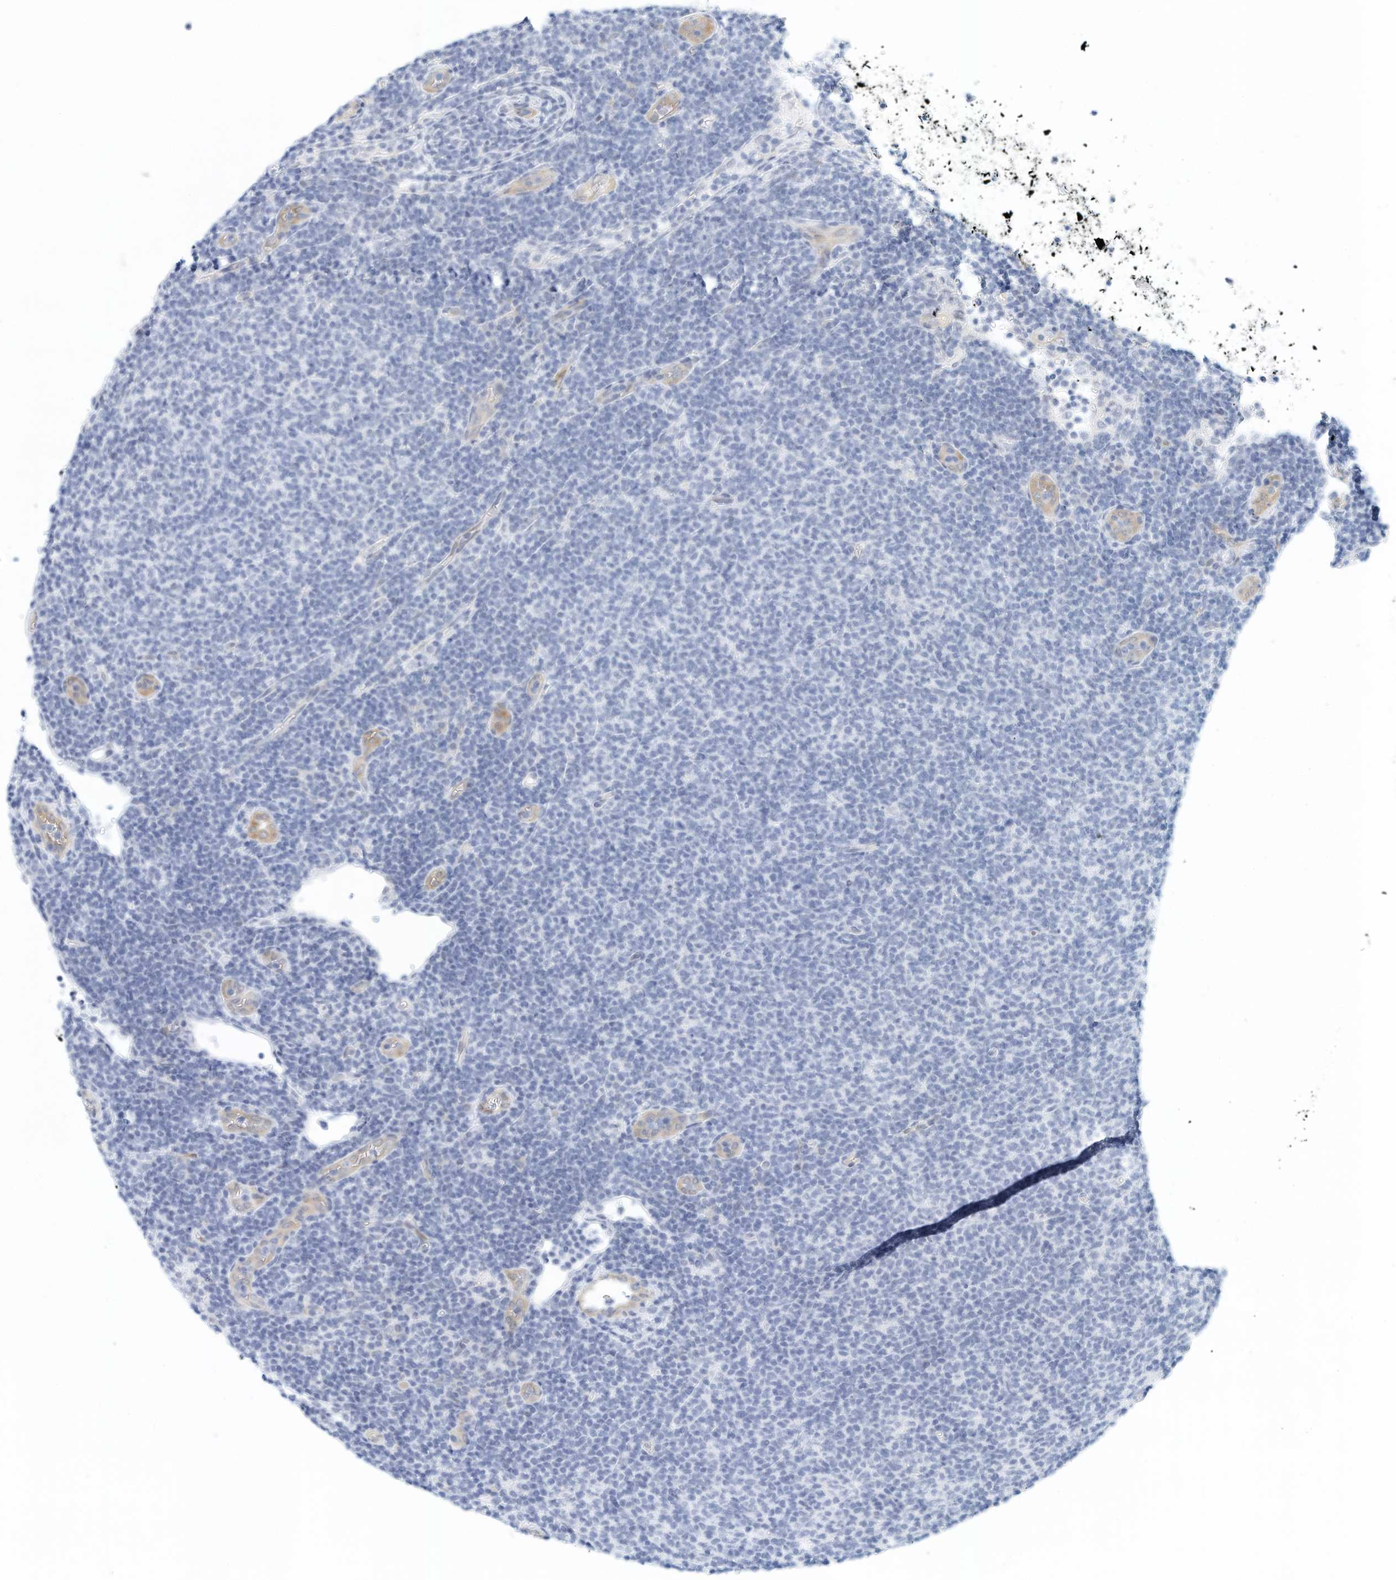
{"staining": {"intensity": "negative", "quantity": "none", "location": "none"}, "tissue": "lymphoma", "cell_type": "Tumor cells", "image_type": "cancer", "snomed": [{"axis": "morphology", "description": "Malignant lymphoma, non-Hodgkin's type, Low grade"}, {"axis": "topography", "description": "Lymph node"}], "caption": "A histopathology image of low-grade malignant lymphoma, non-Hodgkin's type stained for a protein reveals no brown staining in tumor cells.", "gene": "ARHGAP28", "patient": {"sex": "male", "age": 66}}